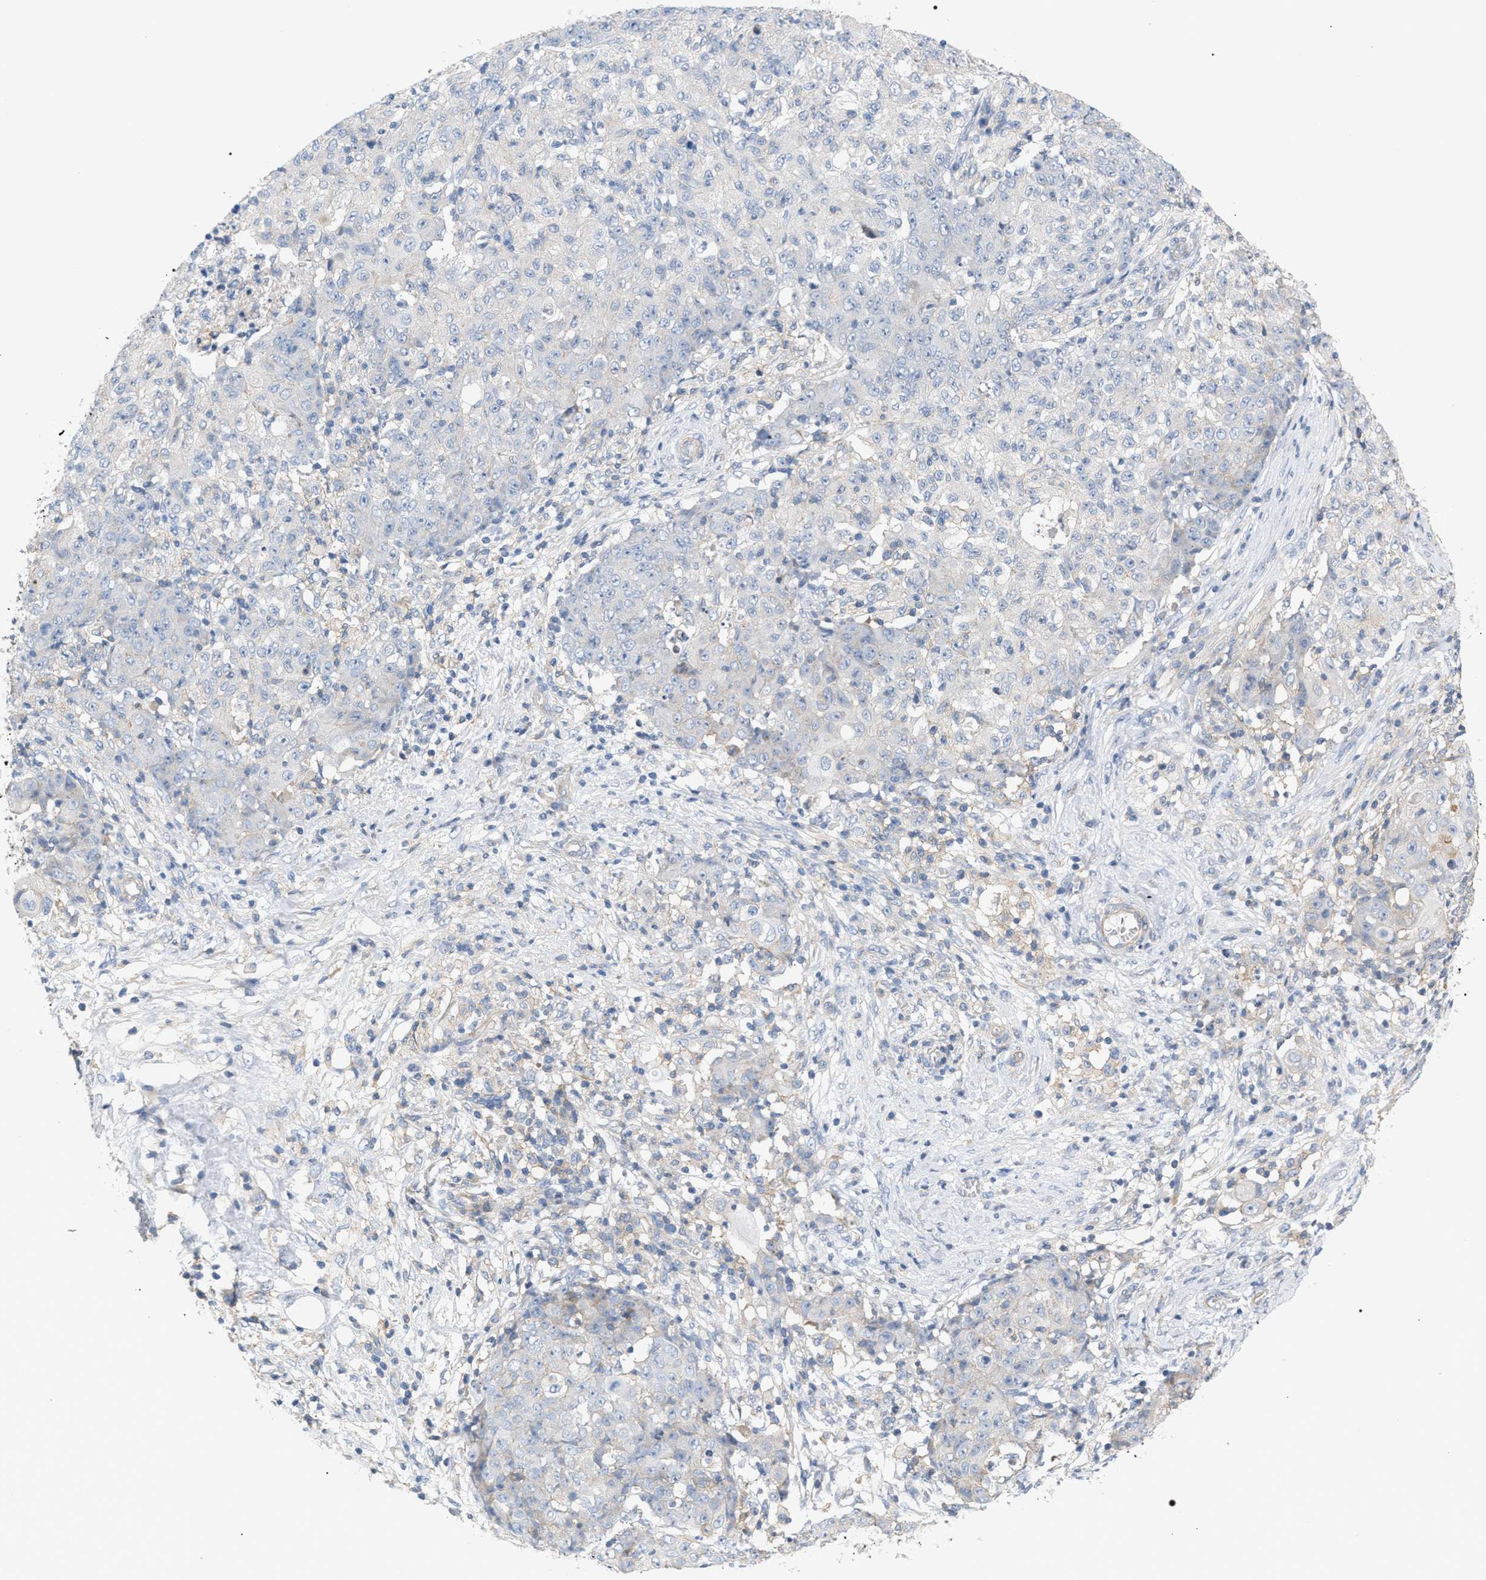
{"staining": {"intensity": "negative", "quantity": "none", "location": "none"}, "tissue": "ovarian cancer", "cell_type": "Tumor cells", "image_type": "cancer", "snomed": [{"axis": "morphology", "description": "Carcinoma, endometroid"}, {"axis": "topography", "description": "Ovary"}], "caption": "IHC micrograph of human ovarian endometroid carcinoma stained for a protein (brown), which exhibits no staining in tumor cells.", "gene": "LRCH1", "patient": {"sex": "female", "age": 42}}